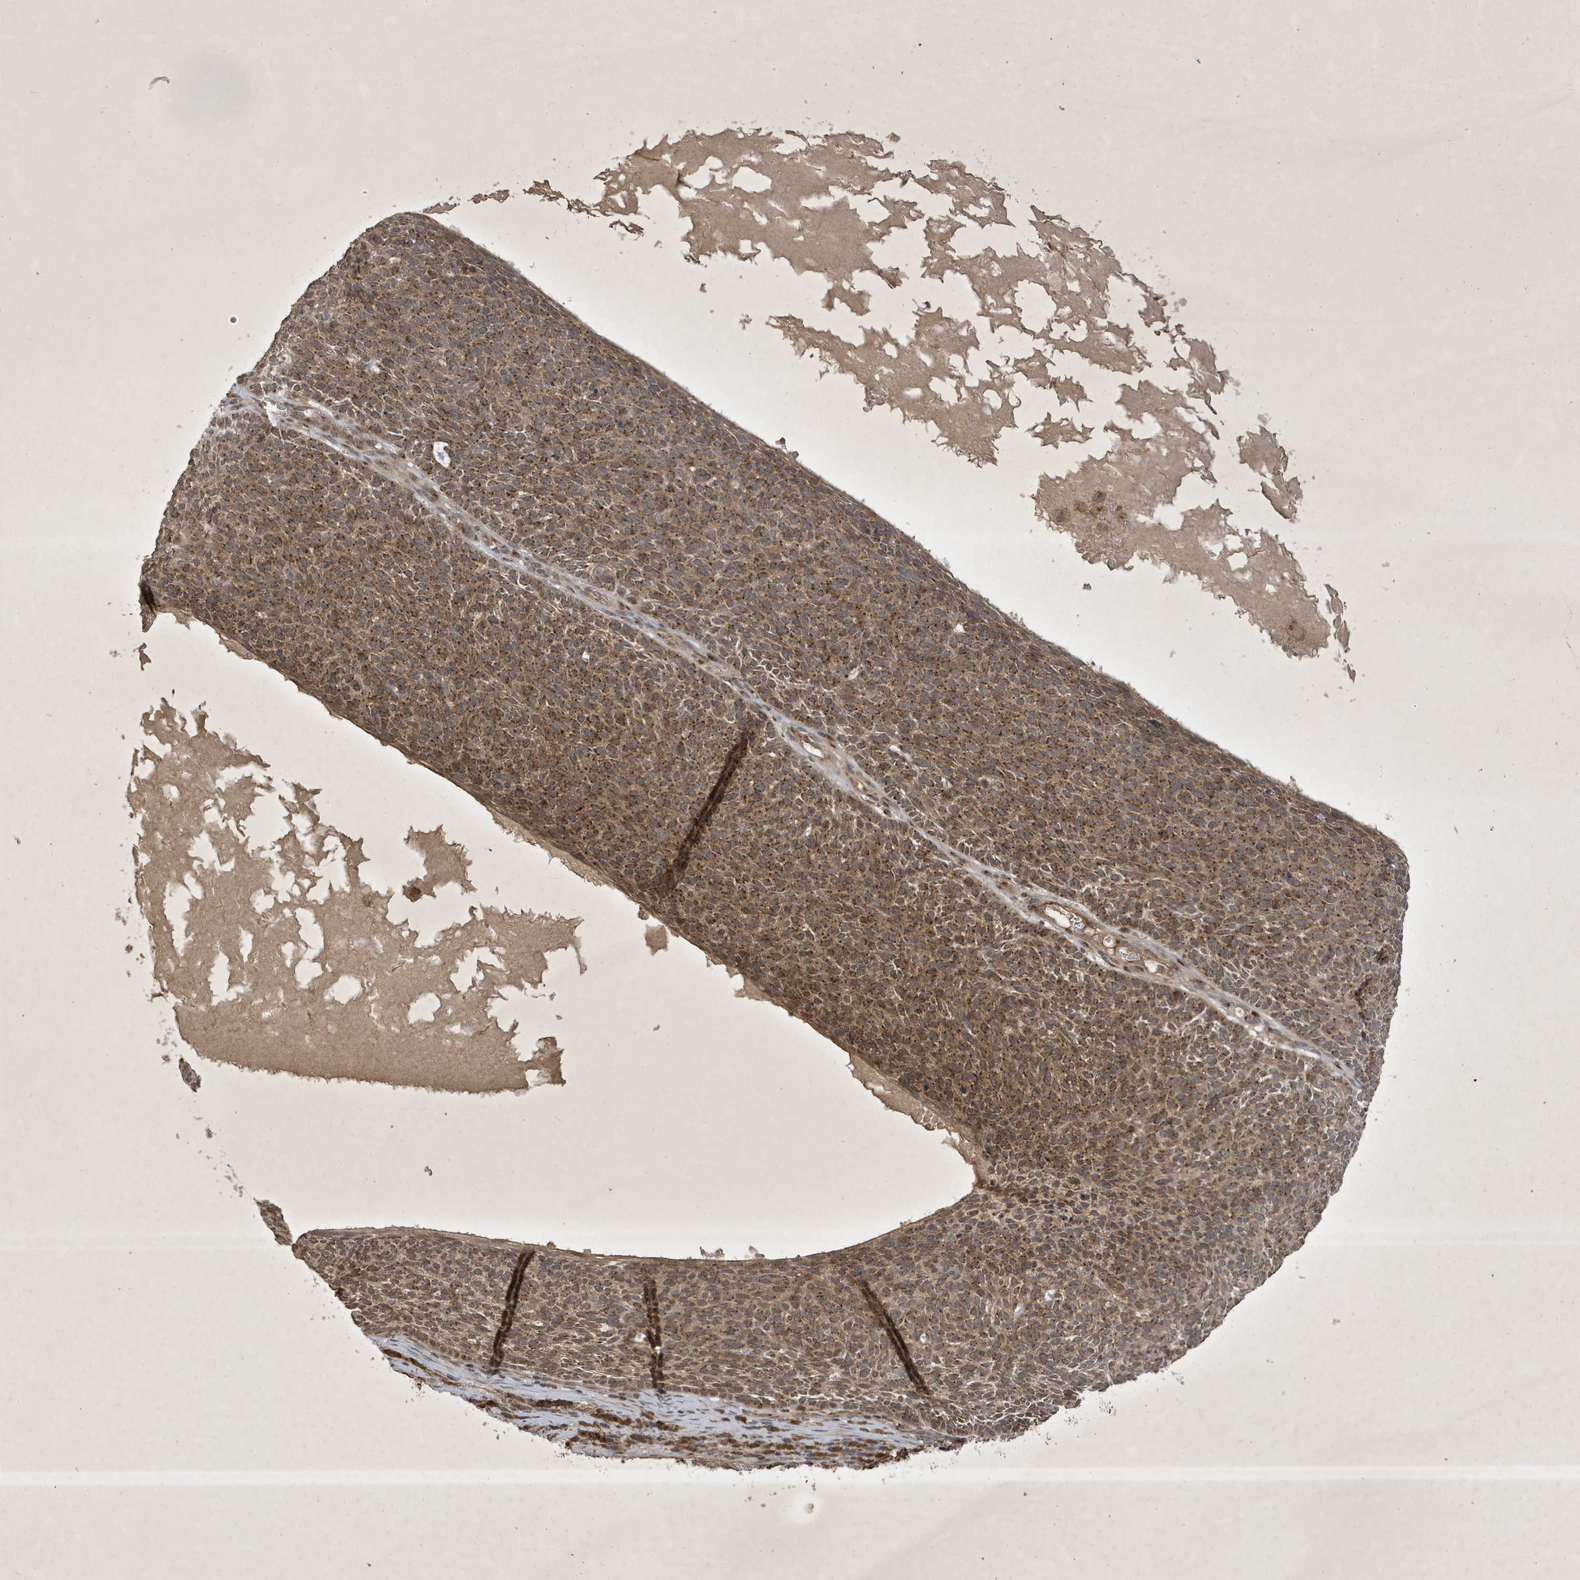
{"staining": {"intensity": "moderate", "quantity": ">75%", "location": "cytoplasmic/membranous"}, "tissue": "skin cancer", "cell_type": "Tumor cells", "image_type": "cancer", "snomed": [{"axis": "morphology", "description": "Squamous cell carcinoma, NOS"}, {"axis": "topography", "description": "Skin"}], "caption": "An image of skin cancer (squamous cell carcinoma) stained for a protein shows moderate cytoplasmic/membranous brown staining in tumor cells. The staining is performed using DAB (3,3'-diaminobenzidine) brown chromogen to label protein expression. The nuclei are counter-stained blue using hematoxylin.", "gene": "STX10", "patient": {"sex": "female", "age": 90}}